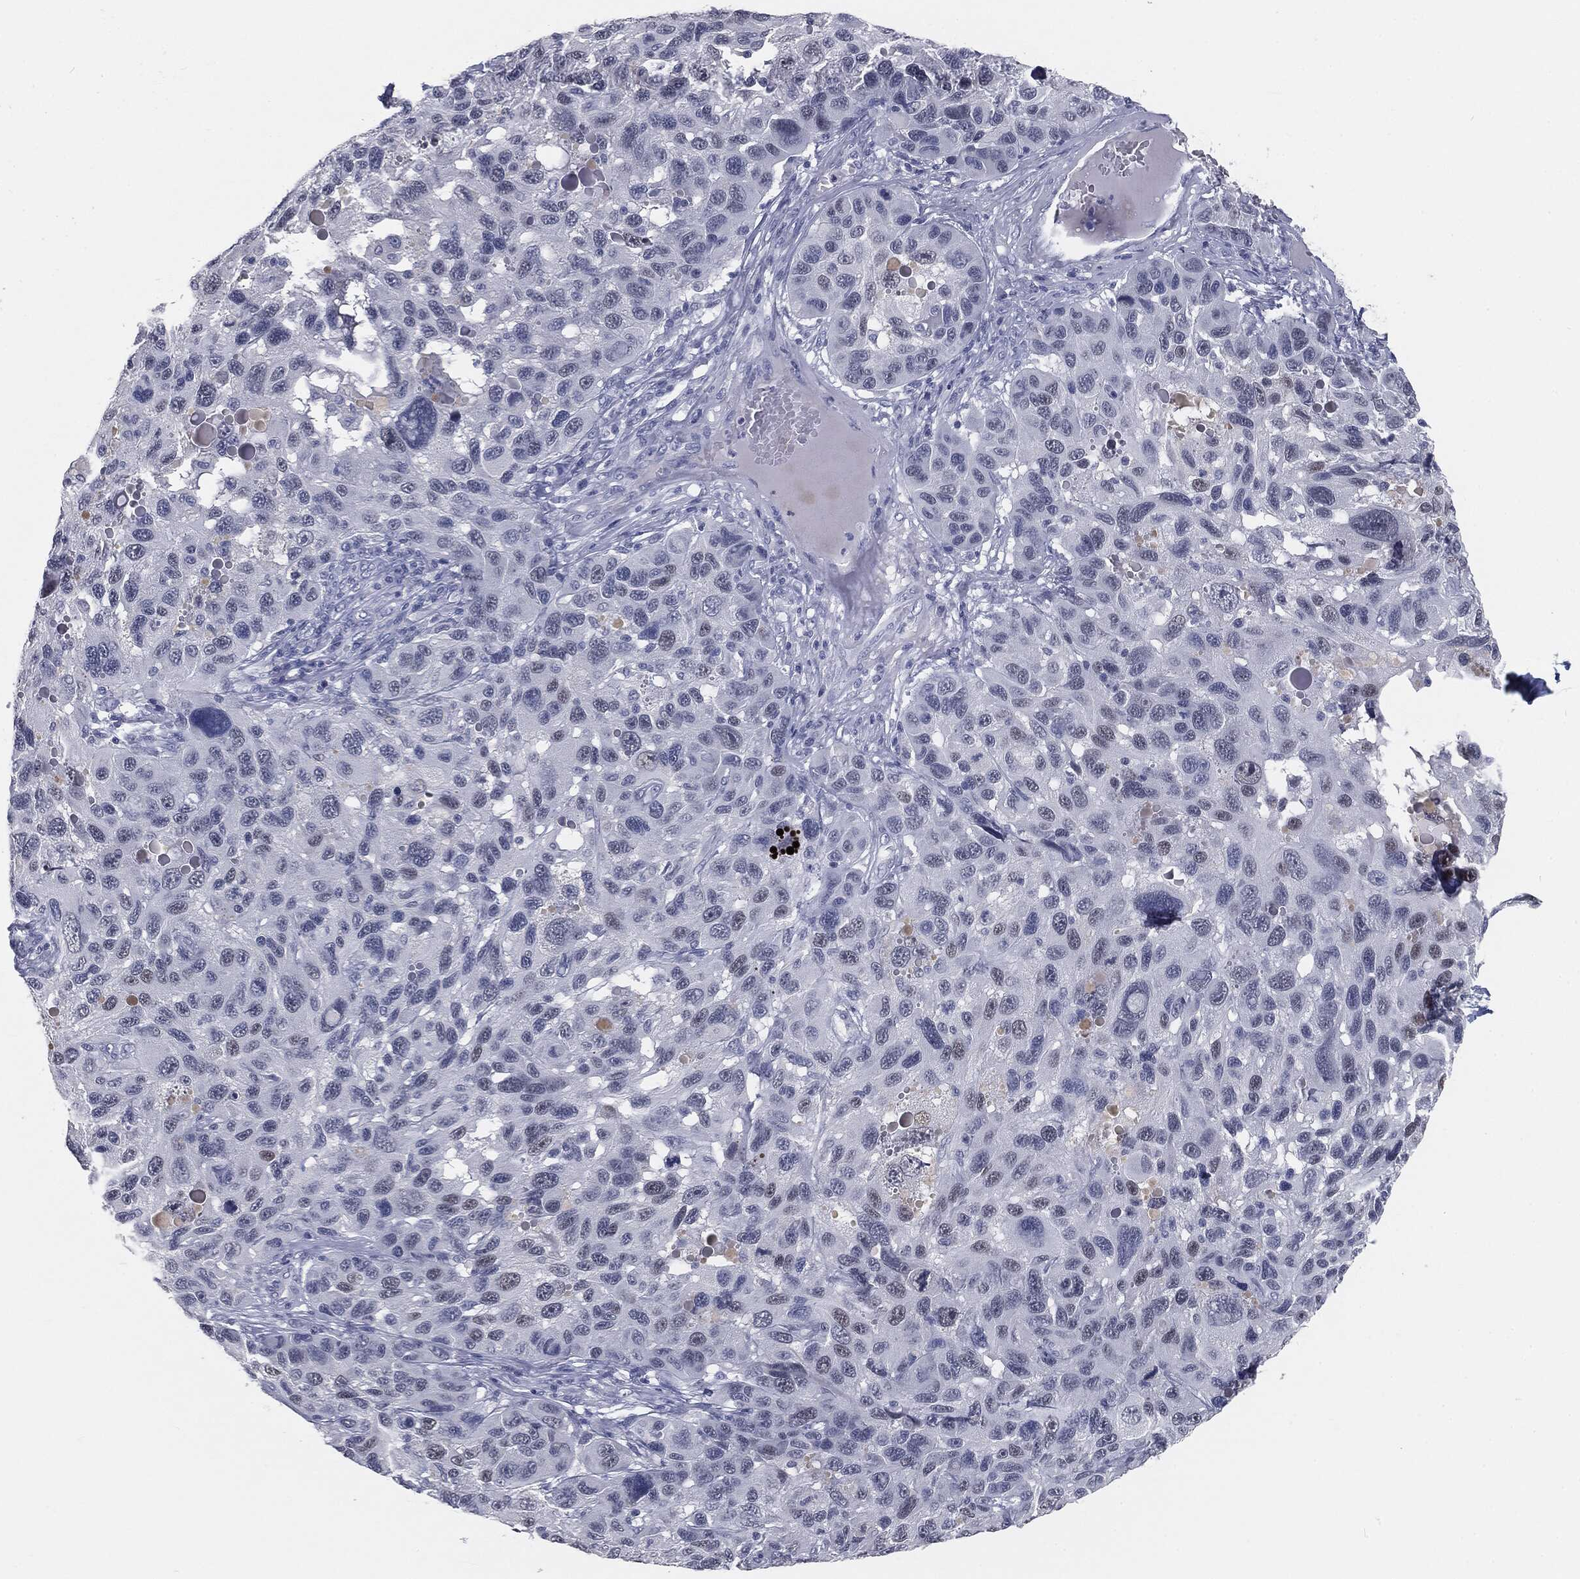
{"staining": {"intensity": "negative", "quantity": "none", "location": "none"}, "tissue": "melanoma", "cell_type": "Tumor cells", "image_type": "cancer", "snomed": [{"axis": "morphology", "description": "Malignant melanoma, NOS"}, {"axis": "topography", "description": "Skin"}], "caption": "High magnification brightfield microscopy of malignant melanoma stained with DAB (3,3'-diaminobenzidine) (brown) and counterstained with hematoxylin (blue): tumor cells show no significant staining.", "gene": "PRAME", "patient": {"sex": "male", "age": 53}}